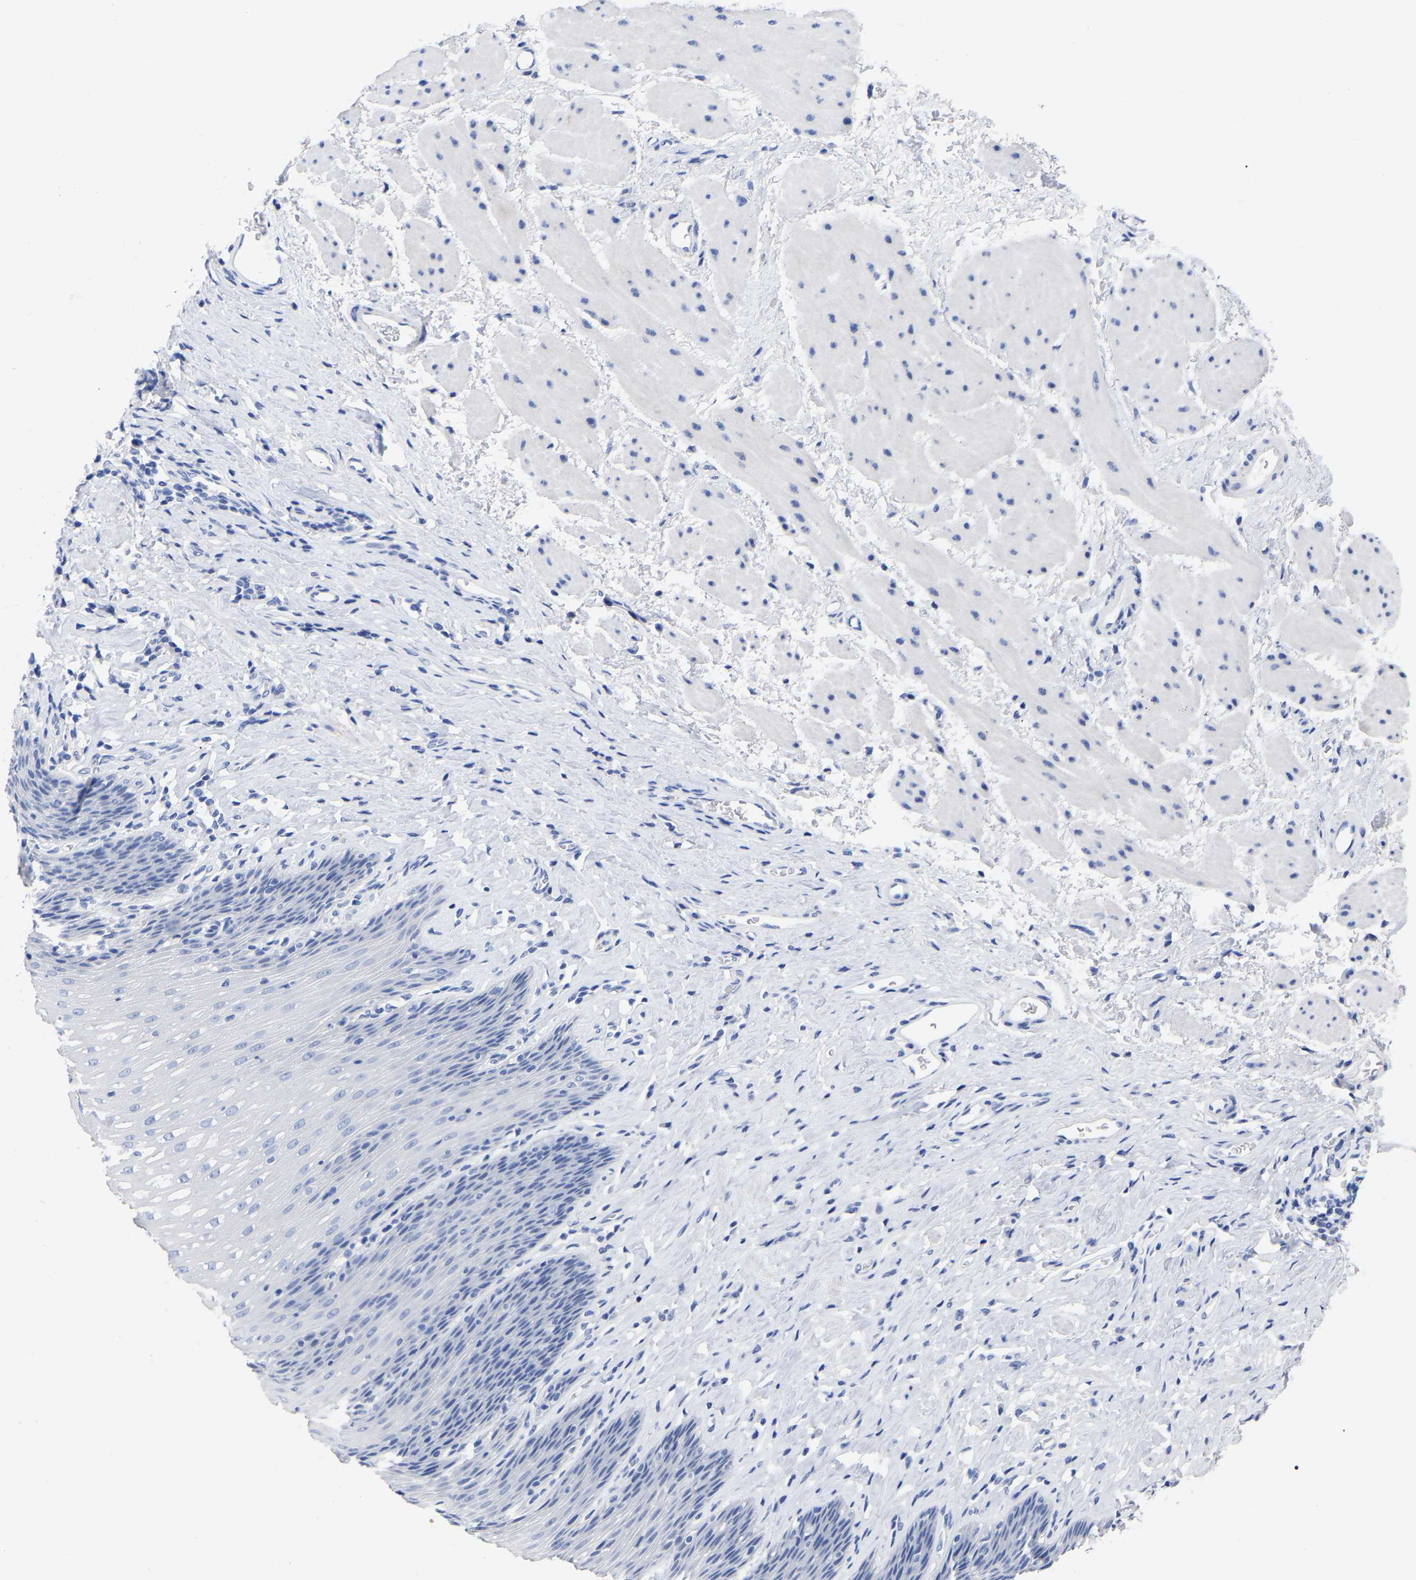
{"staining": {"intensity": "negative", "quantity": "none", "location": "none"}, "tissue": "esophagus", "cell_type": "Squamous epithelial cells", "image_type": "normal", "snomed": [{"axis": "morphology", "description": "Normal tissue, NOS"}, {"axis": "topography", "description": "Esophagus"}], "caption": "Human esophagus stained for a protein using IHC shows no staining in squamous epithelial cells.", "gene": "ANXA13", "patient": {"sex": "female", "age": 61}}